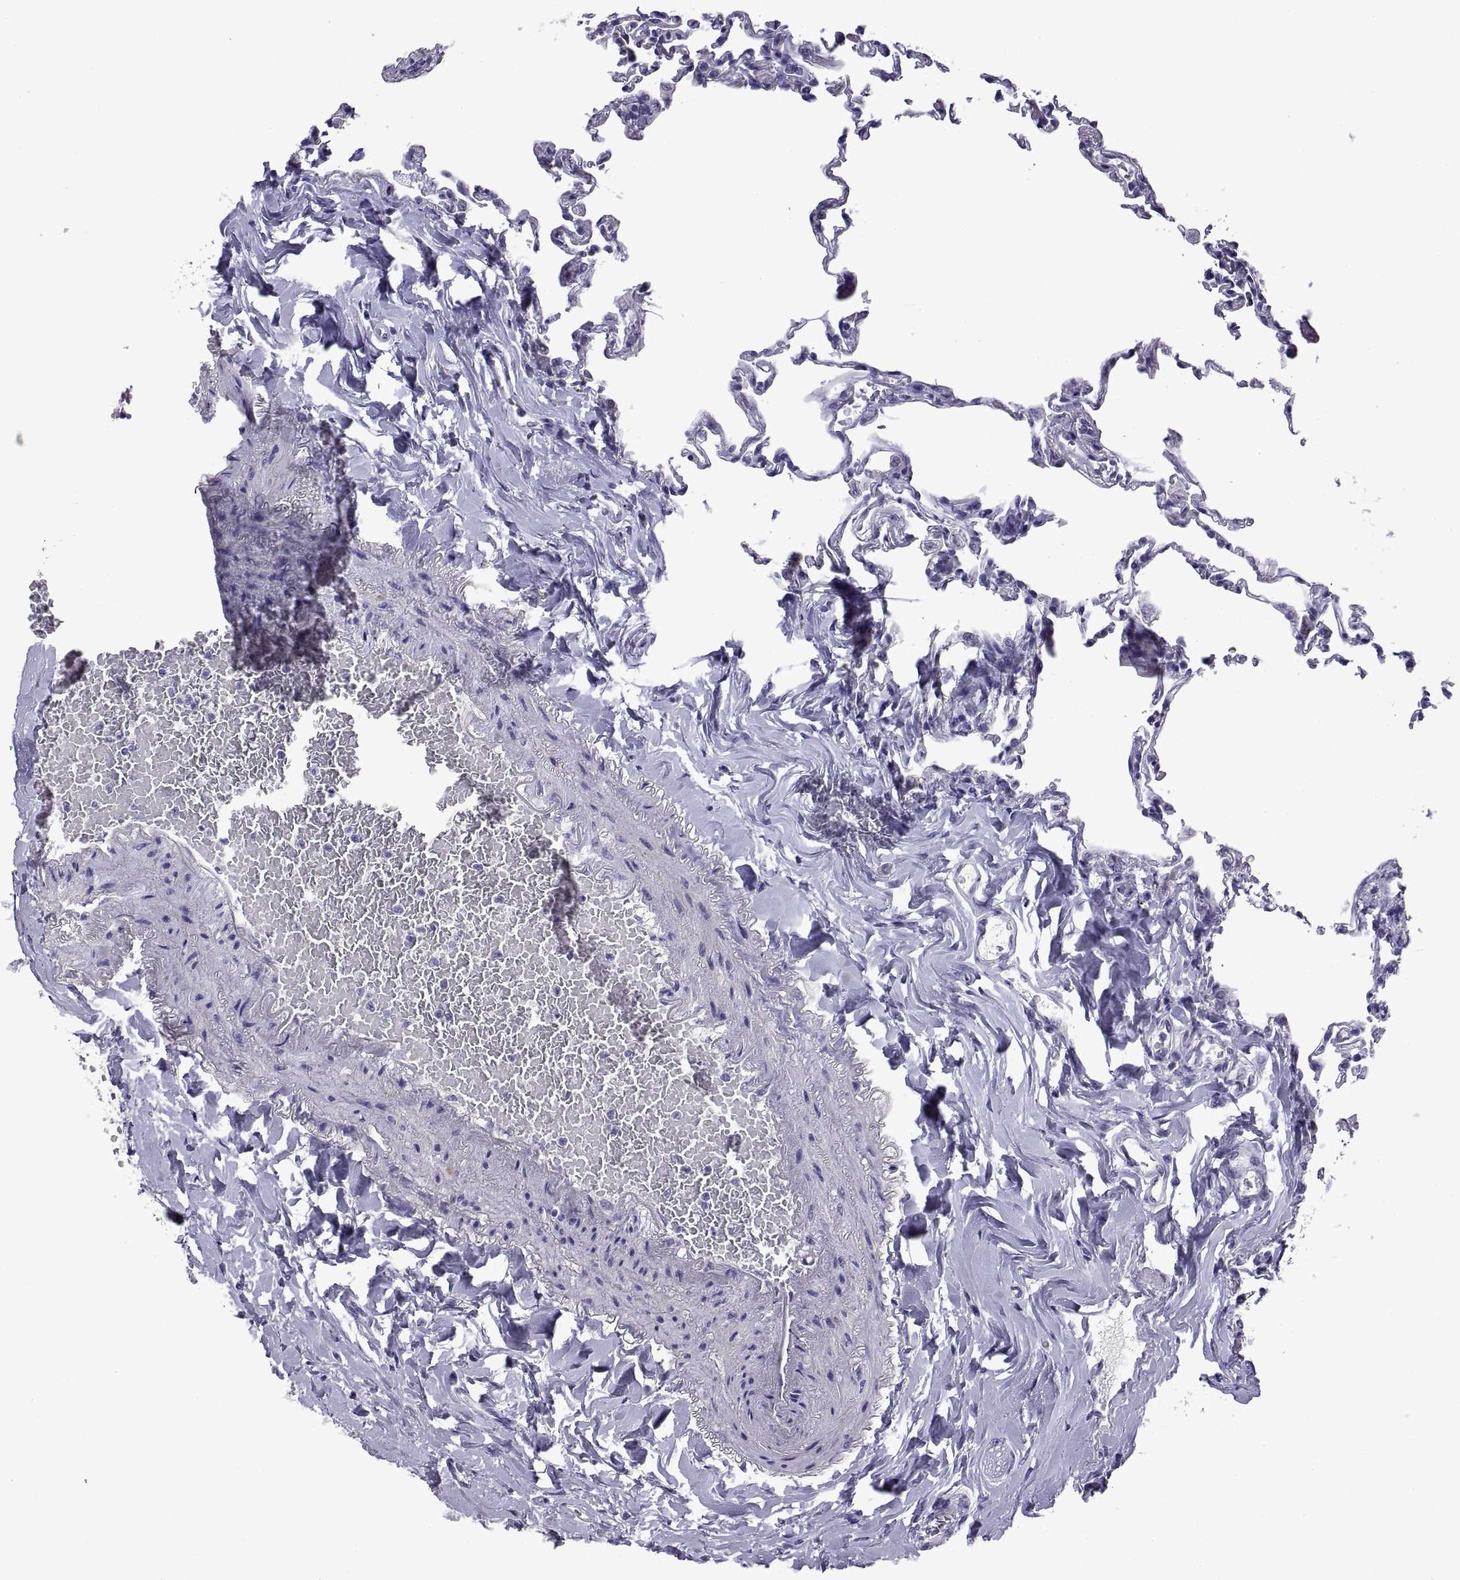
{"staining": {"intensity": "negative", "quantity": "none", "location": "none"}, "tissue": "lung", "cell_type": "Alveolar cells", "image_type": "normal", "snomed": [{"axis": "morphology", "description": "Normal tissue, NOS"}, {"axis": "topography", "description": "Lung"}], "caption": "This is an IHC histopathology image of benign human lung. There is no staining in alveolar cells.", "gene": "SPDYE10", "patient": {"sex": "female", "age": 57}}